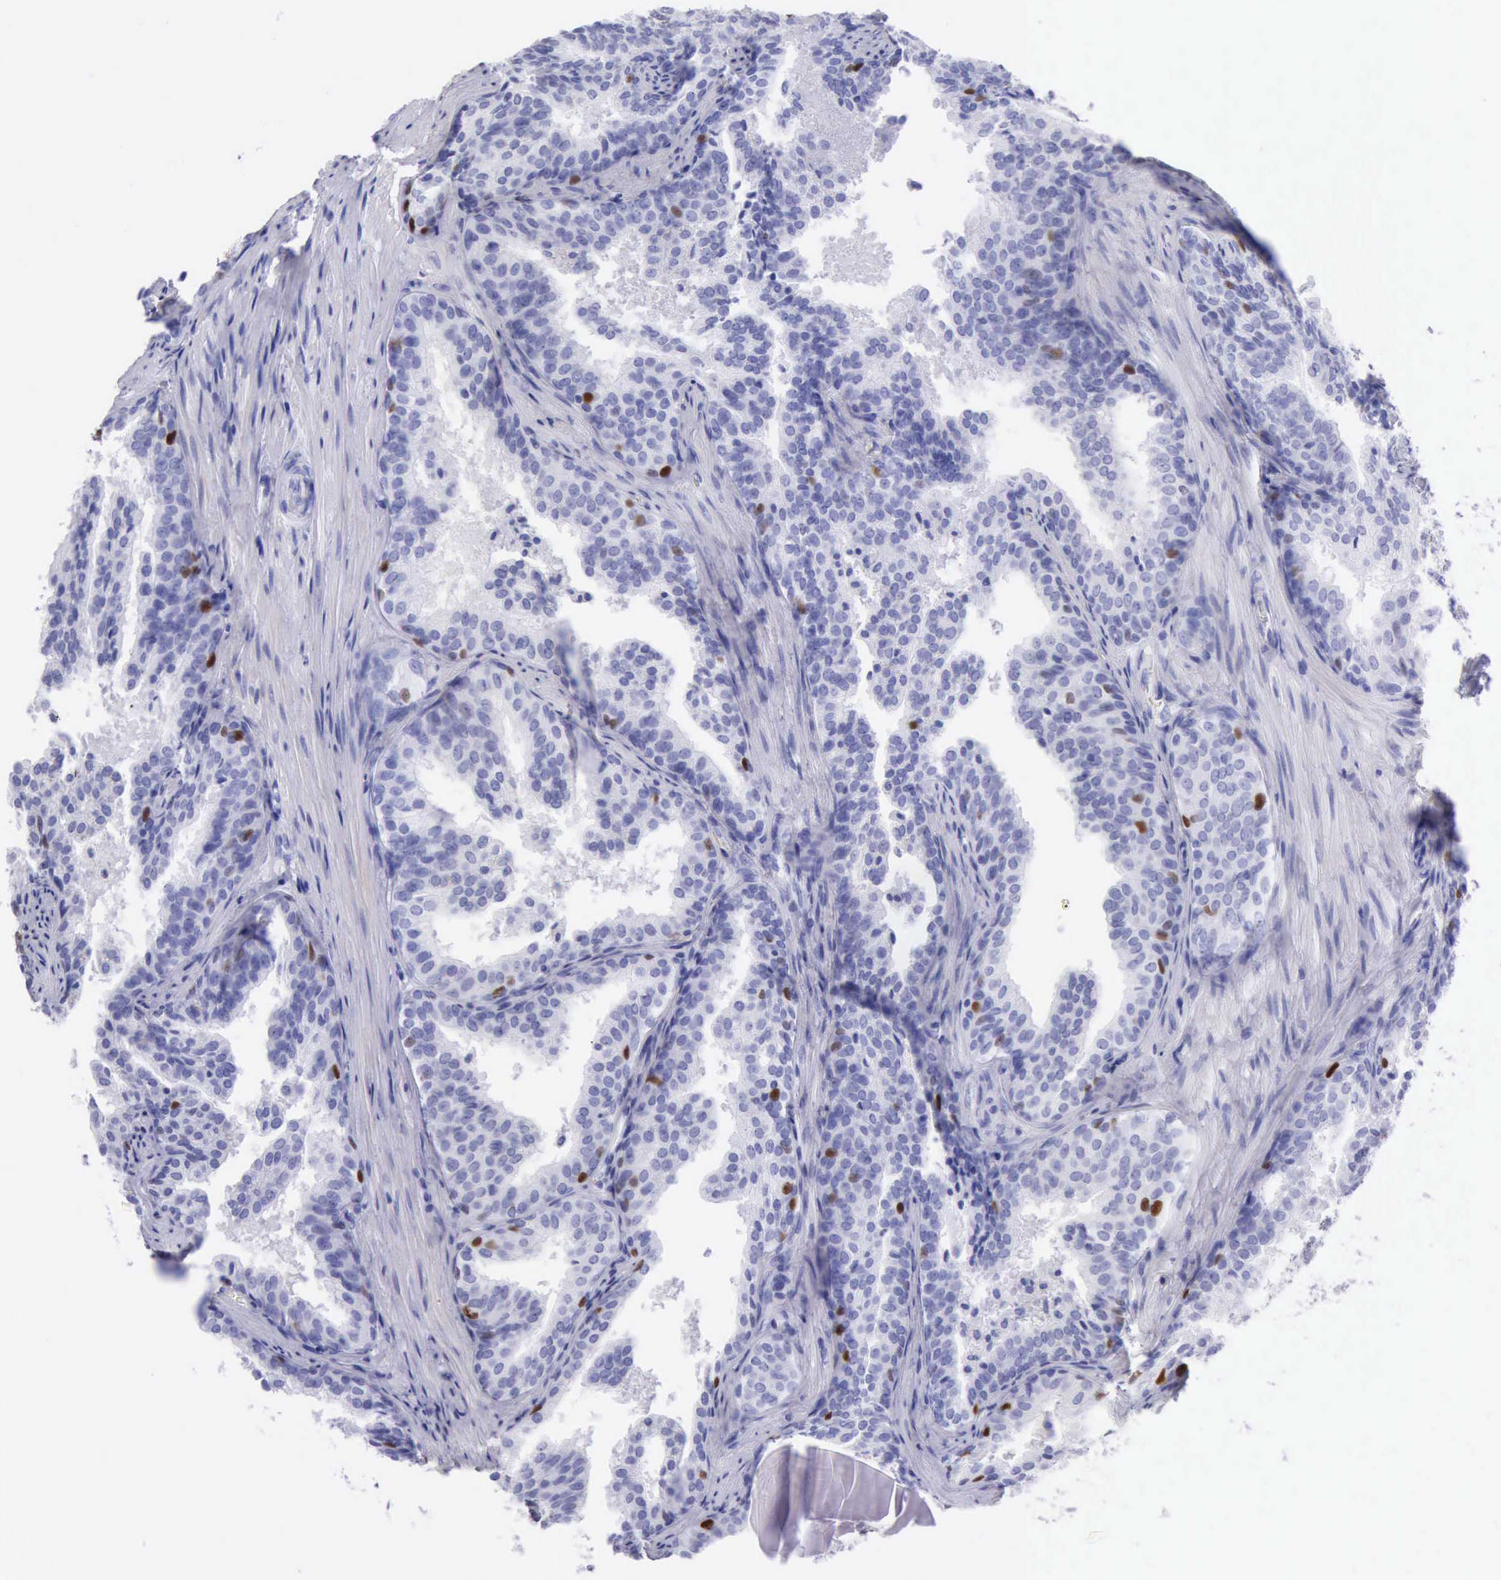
{"staining": {"intensity": "moderate", "quantity": "<25%", "location": "nuclear"}, "tissue": "prostate cancer", "cell_type": "Tumor cells", "image_type": "cancer", "snomed": [{"axis": "morphology", "description": "Adenocarcinoma, Low grade"}, {"axis": "topography", "description": "Prostate"}], "caption": "Immunohistochemistry (DAB (3,3'-diaminobenzidine)) staining of prostate adenocarcinoma (low-grade) shows moderate nuclear protein positivity in about <25% of tumor cells.", "gene": "MCM2", "patient": {"sex": "male", "age": 69}}